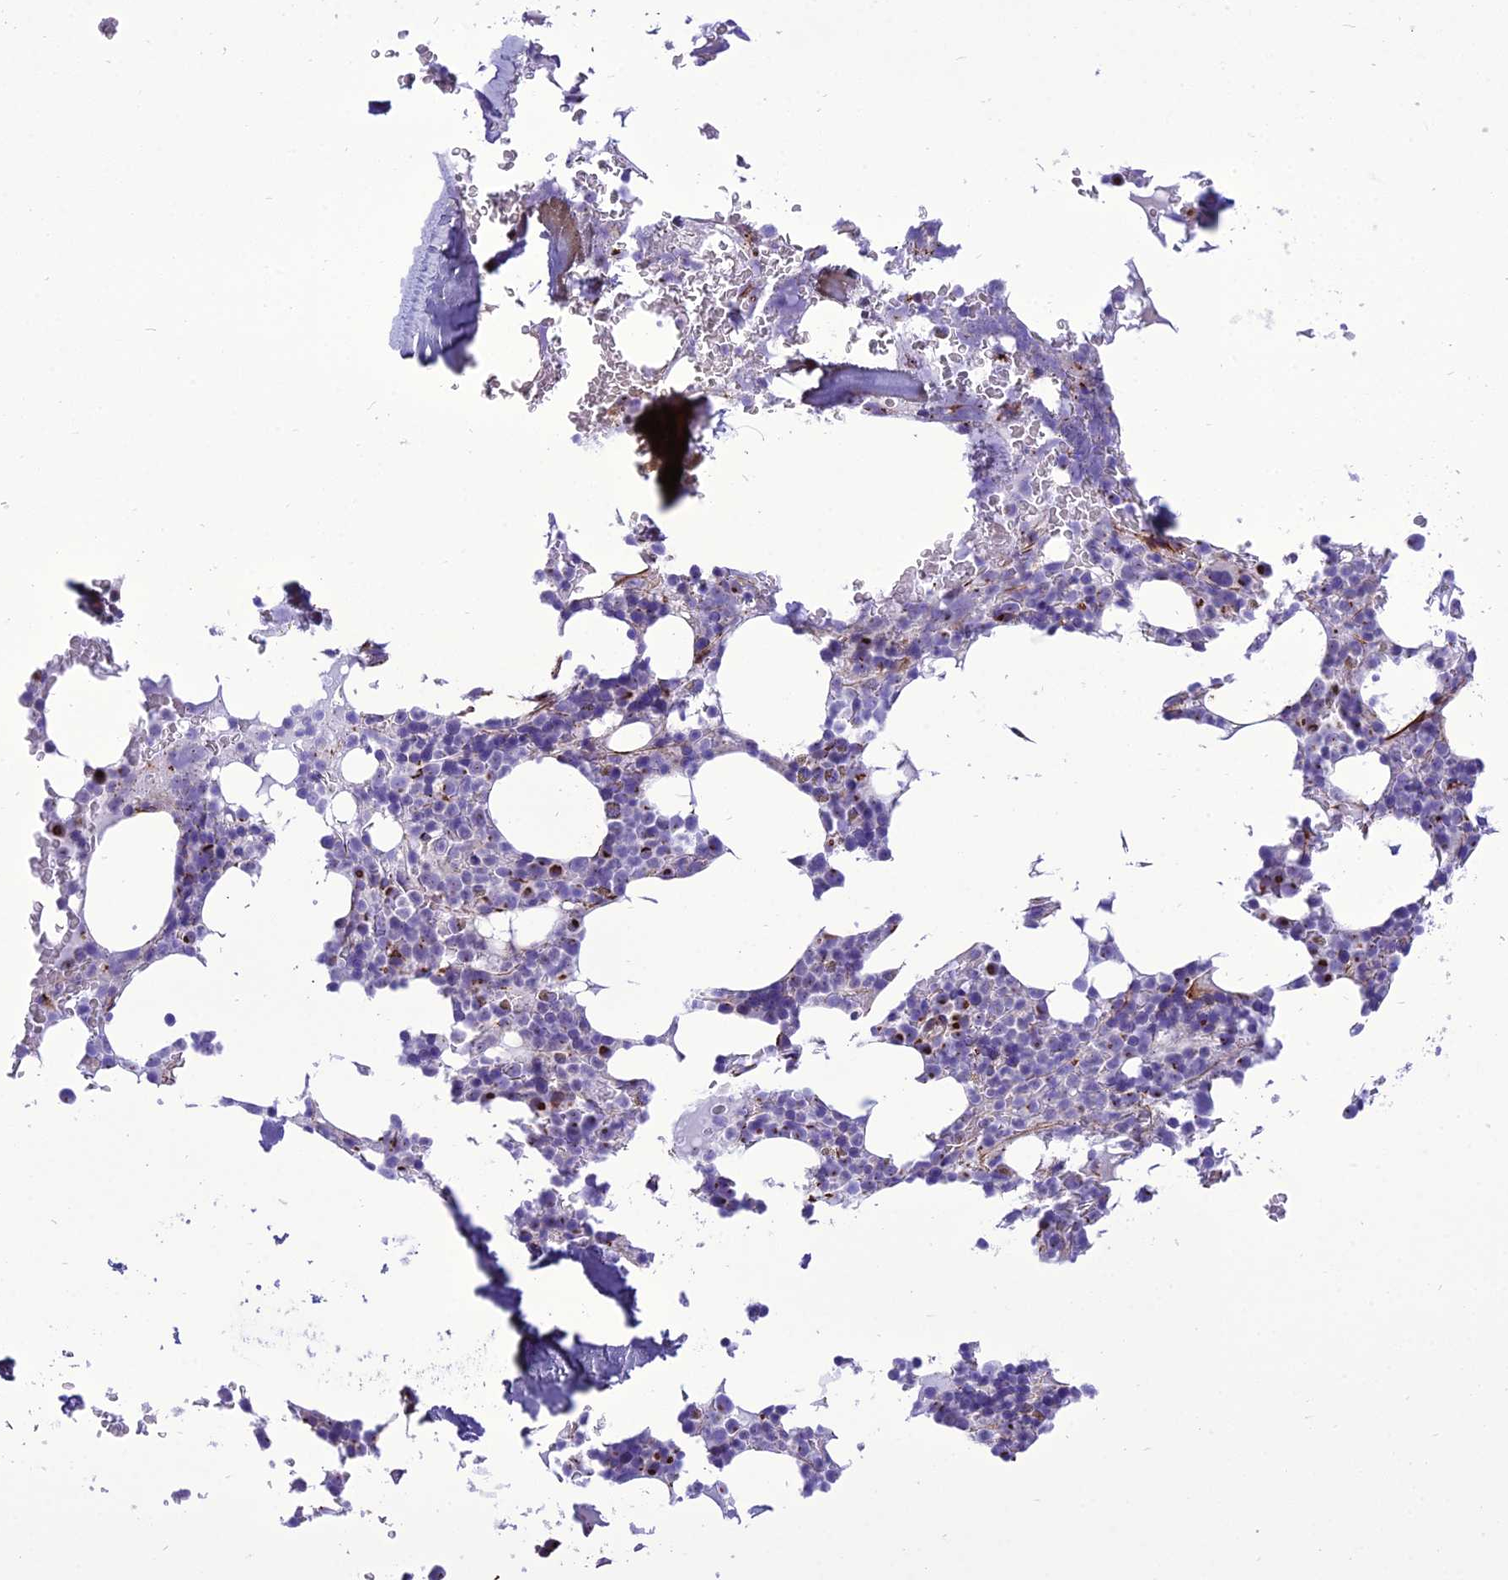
{"staining": {"intensity": "strong", "quantity": "<25%", "location": "cytoplasmic/membranous"}, "tissue": "bone marrow", "cell_type": "Hematopoietic cells", "image_type": "normal", "snomed": [{"axis": "morphology", "description": "Normal tissue, NOS"}, {"axis": "topography", "description": "Bone marrow"}], "caption": "This is a photomicrograph of immunohistochemistry (IHC) staining of normal bone marrow, which shows strong positivity in the cytoplasmic/membranous of hematopoietic cells.", "gene": "GOLM2", "patient": {"sex": "male", "age": 58}}